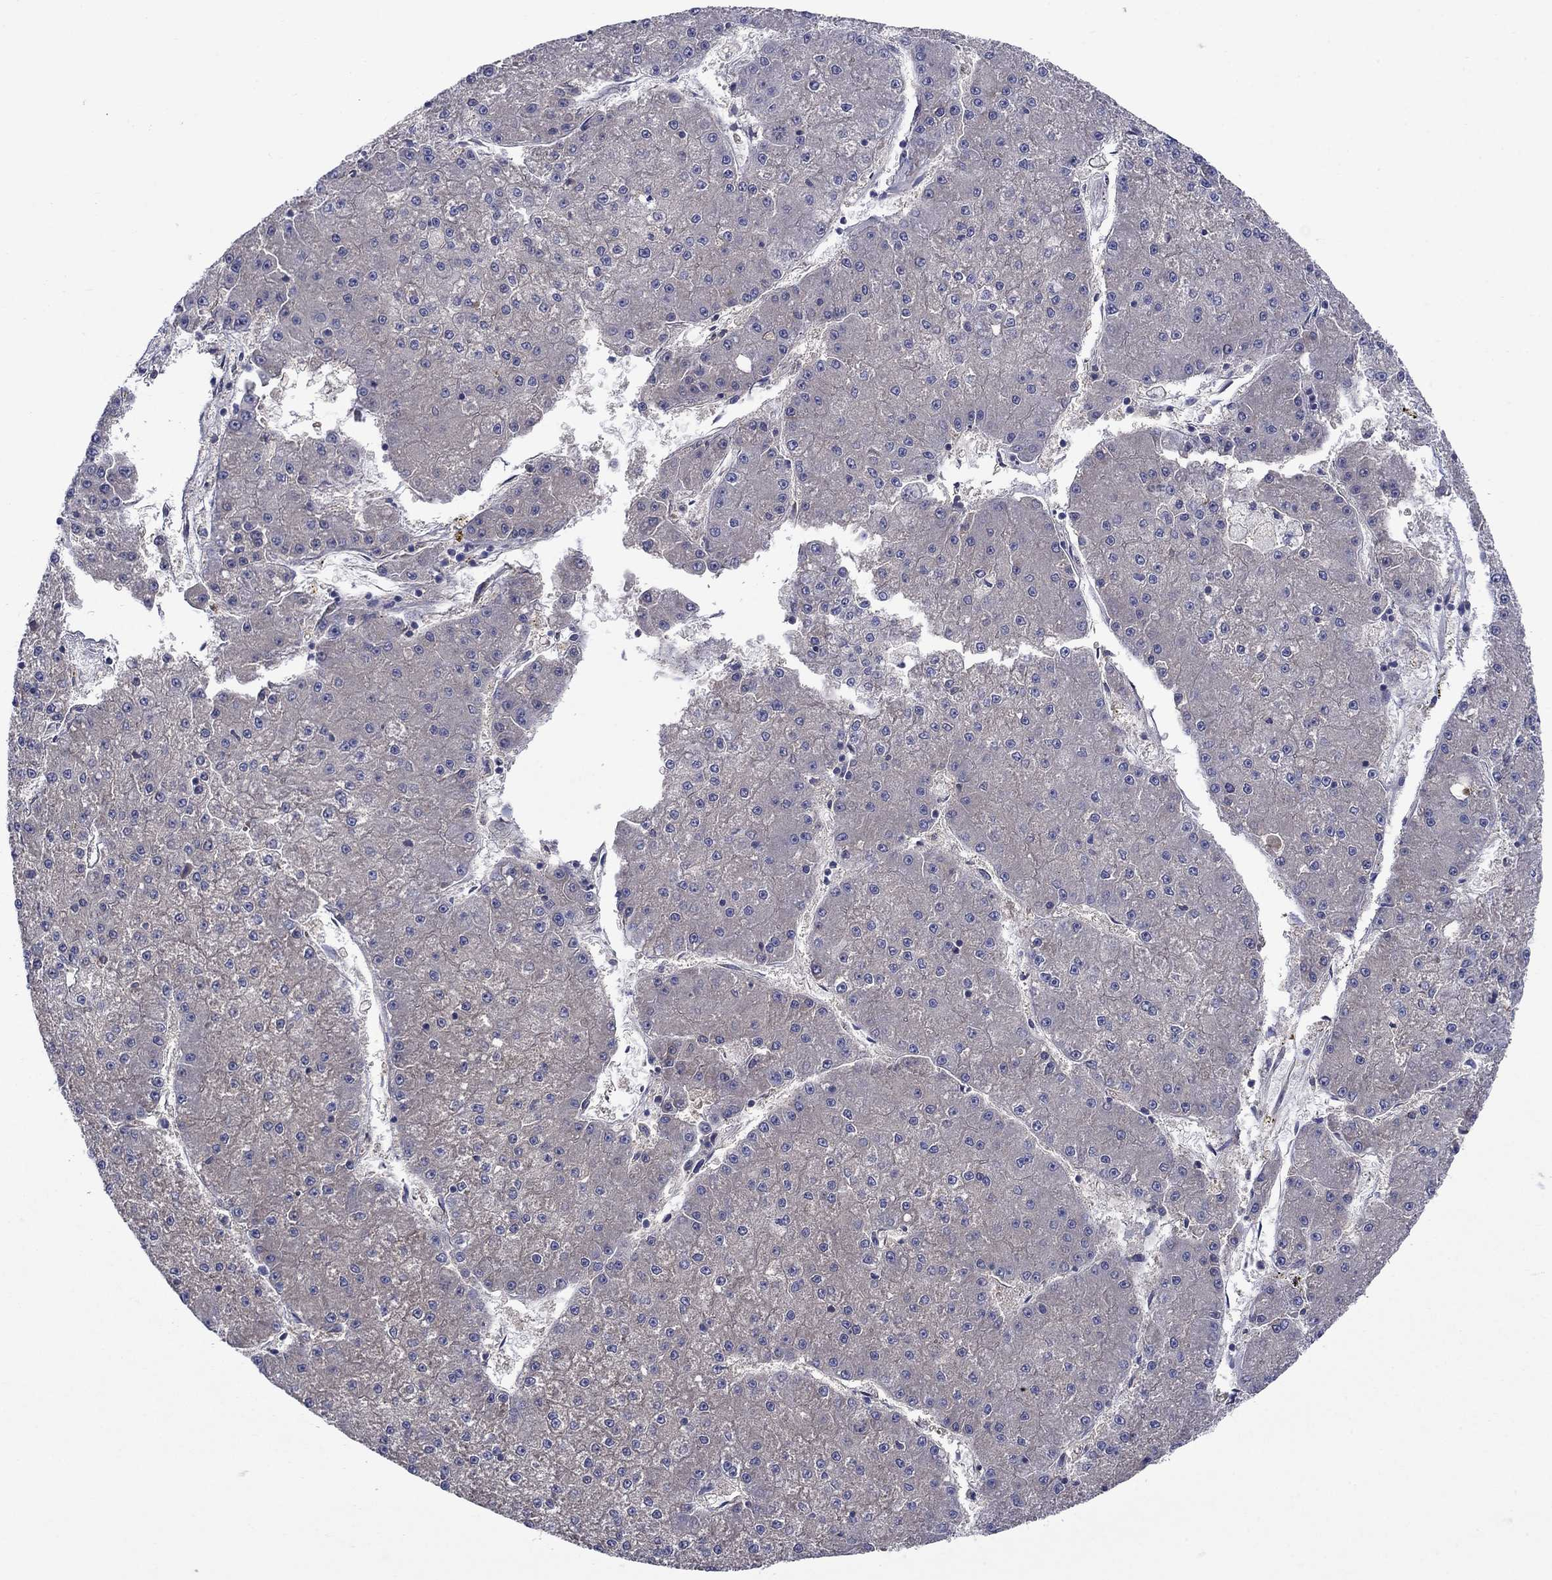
{"staining": {"intensity": "negative", "quantity": "none", "location": "none"}, "tissue": "liver cancer", "cell_type": "Tumor cells", "image_type": "cancer", "snomed": [{"axis": "morphology", "description": "Carcinoma, Hepatocellular, NOS"}, {"axis": "topography", "description": "Liver"}], "caption": "A histopathology image of liver hepatocellular carcinoma stained for a protein reveals no brown staining in tumor cells.", "gene": "SULT2B1", "patient": {"sex": "male", "age": 73}}